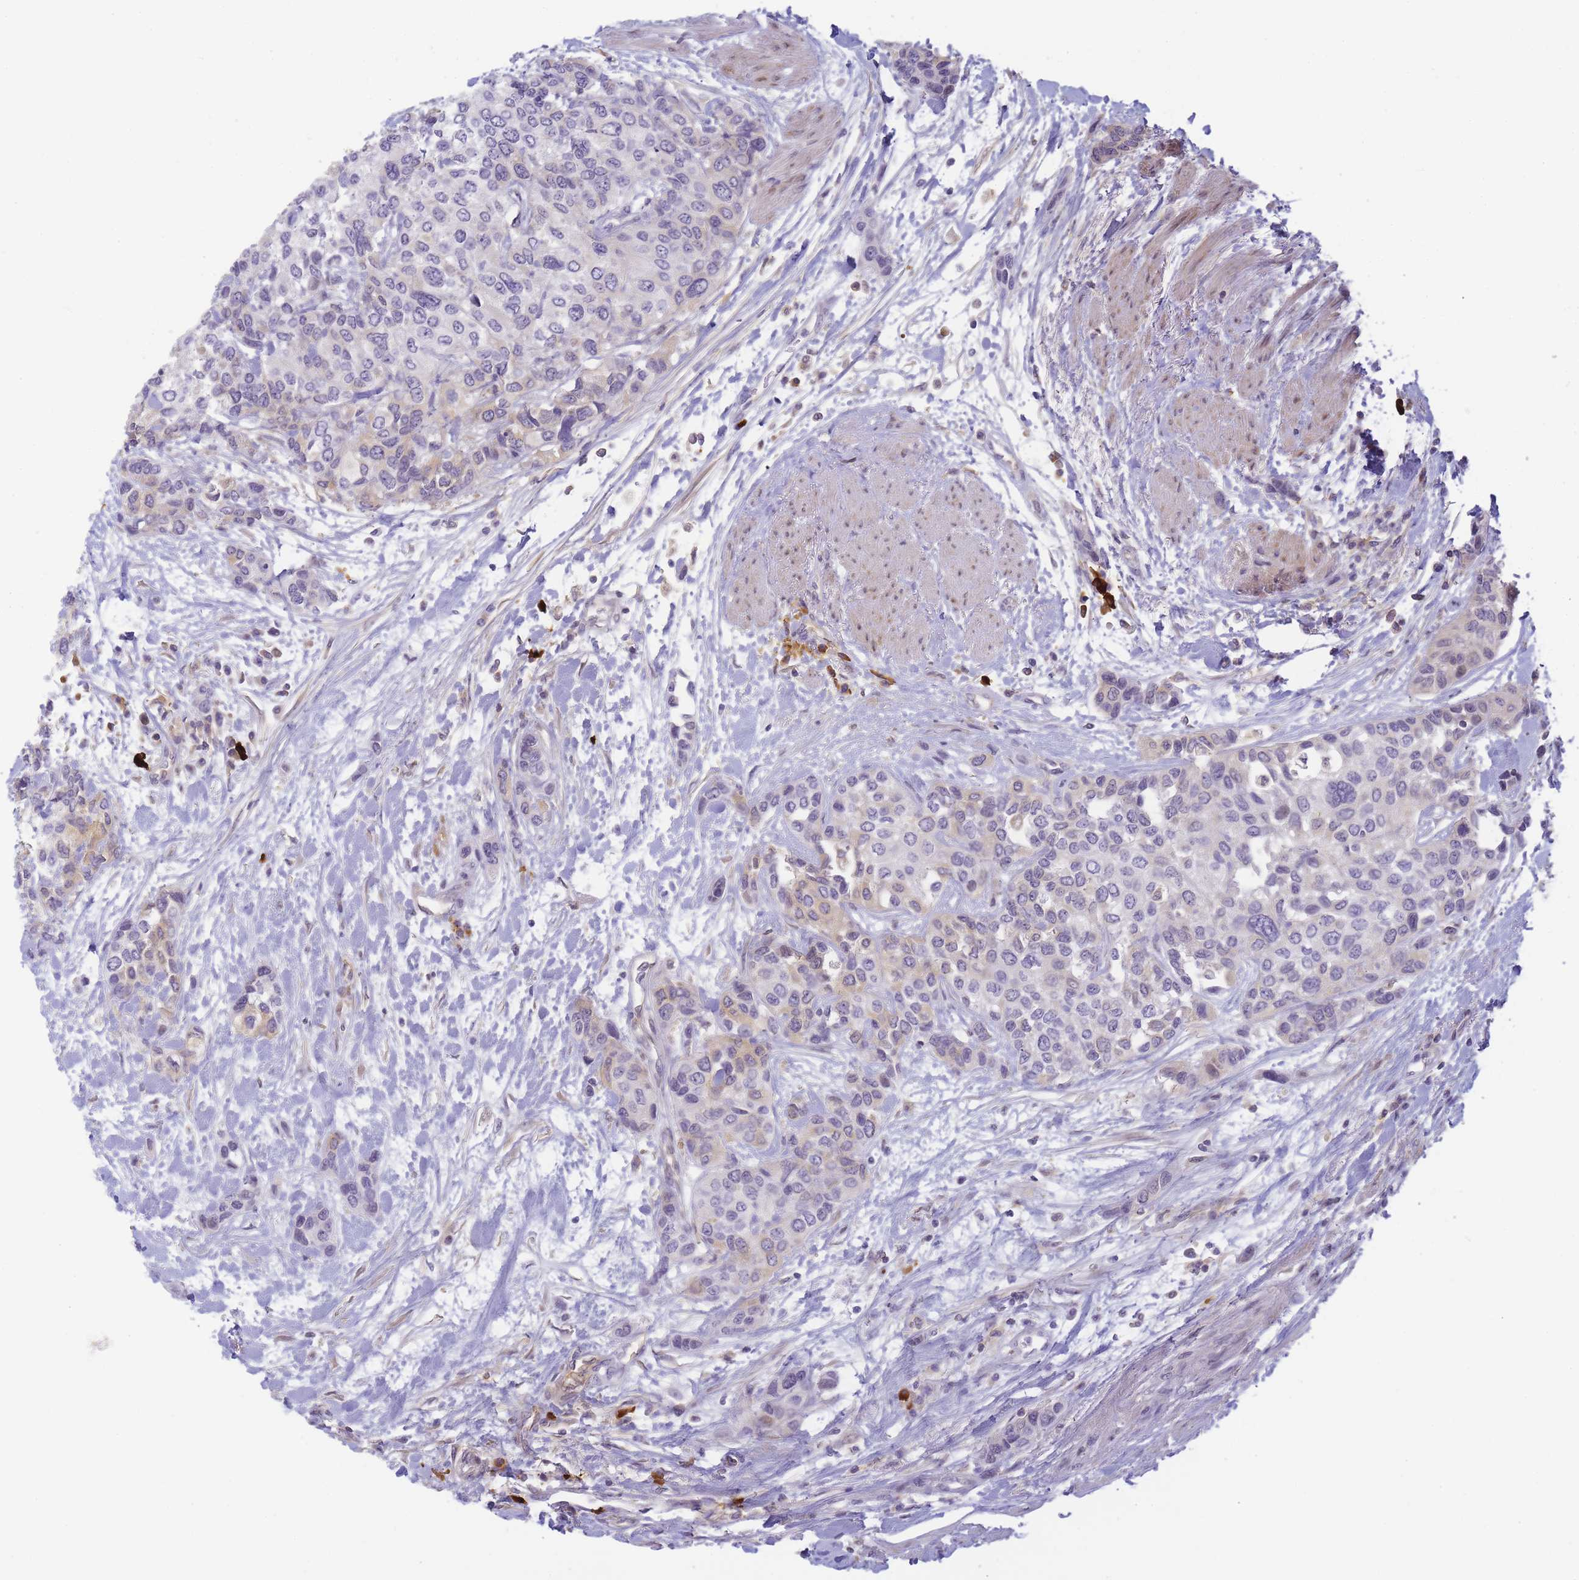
{"staining": {"intensity": "negative", "quantity": "none", "location": "none"}, "tissue": "urothelial cancer", "cell_type": "Tumor cells", "image_type": "cancer", "snomed": [{"axis": "morphology", "description": "Normal tissue, NOS"}, {"axis": "morphology", "description": "Urothelial carcinoma, High grade"}, {"axis": "topography", "description": "Vascular tissue"}, {"axis": "topography", "description": "Urinary bladder"}], "caption": "High magnification brightfield microscopy of urothelial cancer stained with DAB (3,3'-diaminobenzidine) (brown) and counterstained with hematoxylin (blue): tumor cells show no significant staining.", "gene": "RRAD", "patient": {"sex": "female", "age": 56}}